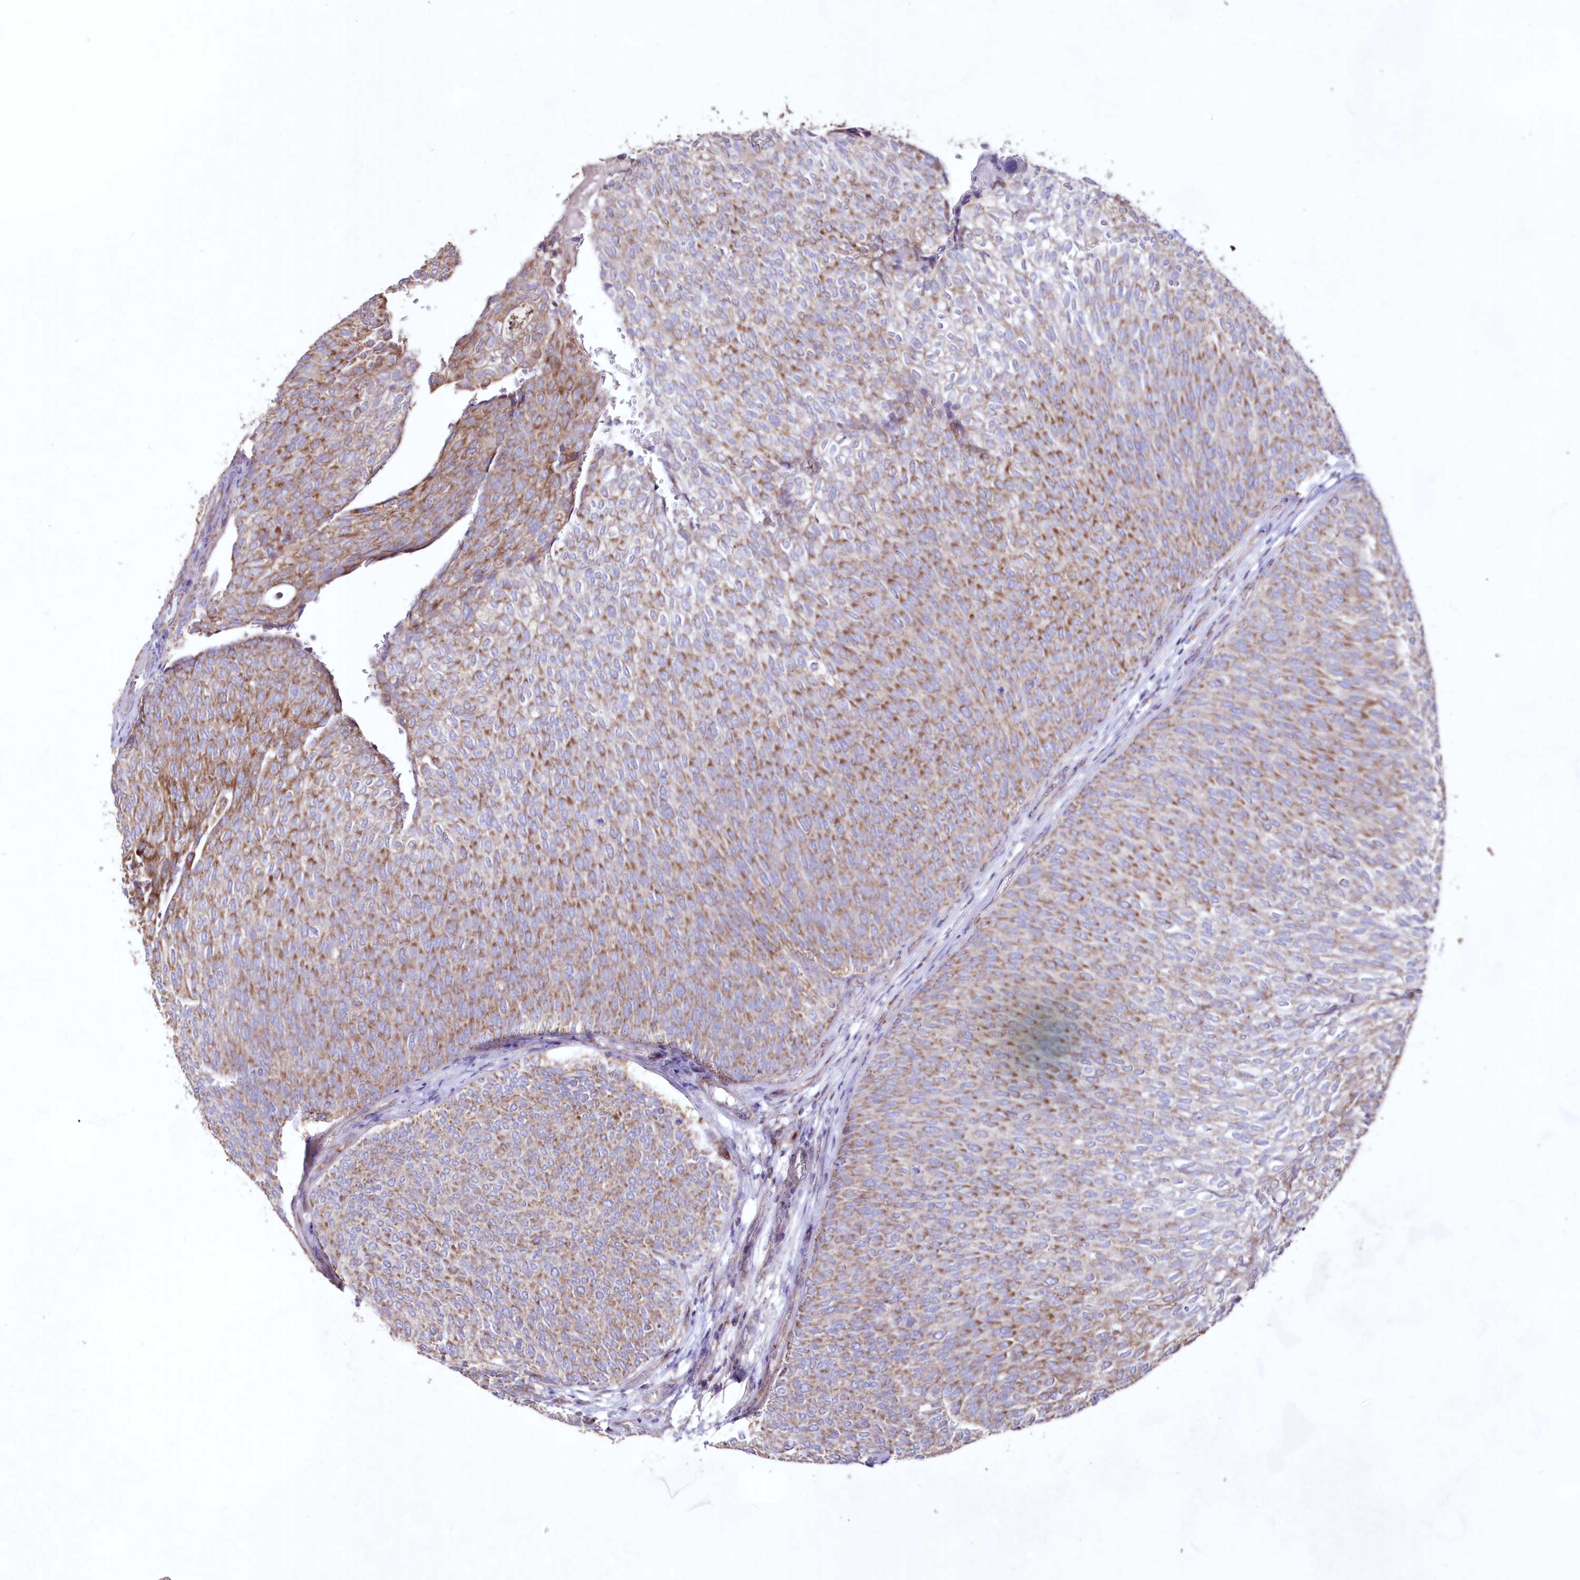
{"staining": {"intensity": "moderate", "quantity": ">75%", "location": "cytoplasmic/membranous"}, "tissue": "urothelial cancer", "cell_type": "Tumor cells", "image_type": "cancer", "snomed": [{"axis": "morphology", "description": "Urothelial carcinoma, Low grade"}, {"axis": "topography", "description": "Urinary bladder"}], "caption": "This histopathology image exhibits immunohistochemistry staining of human urothelial cancer, with medium moderate cytoplasmic/membranous expression in approximately >75% of tumor cells.", "gene": "HADHB", "patient": {"sex": "female", "age": 79}}